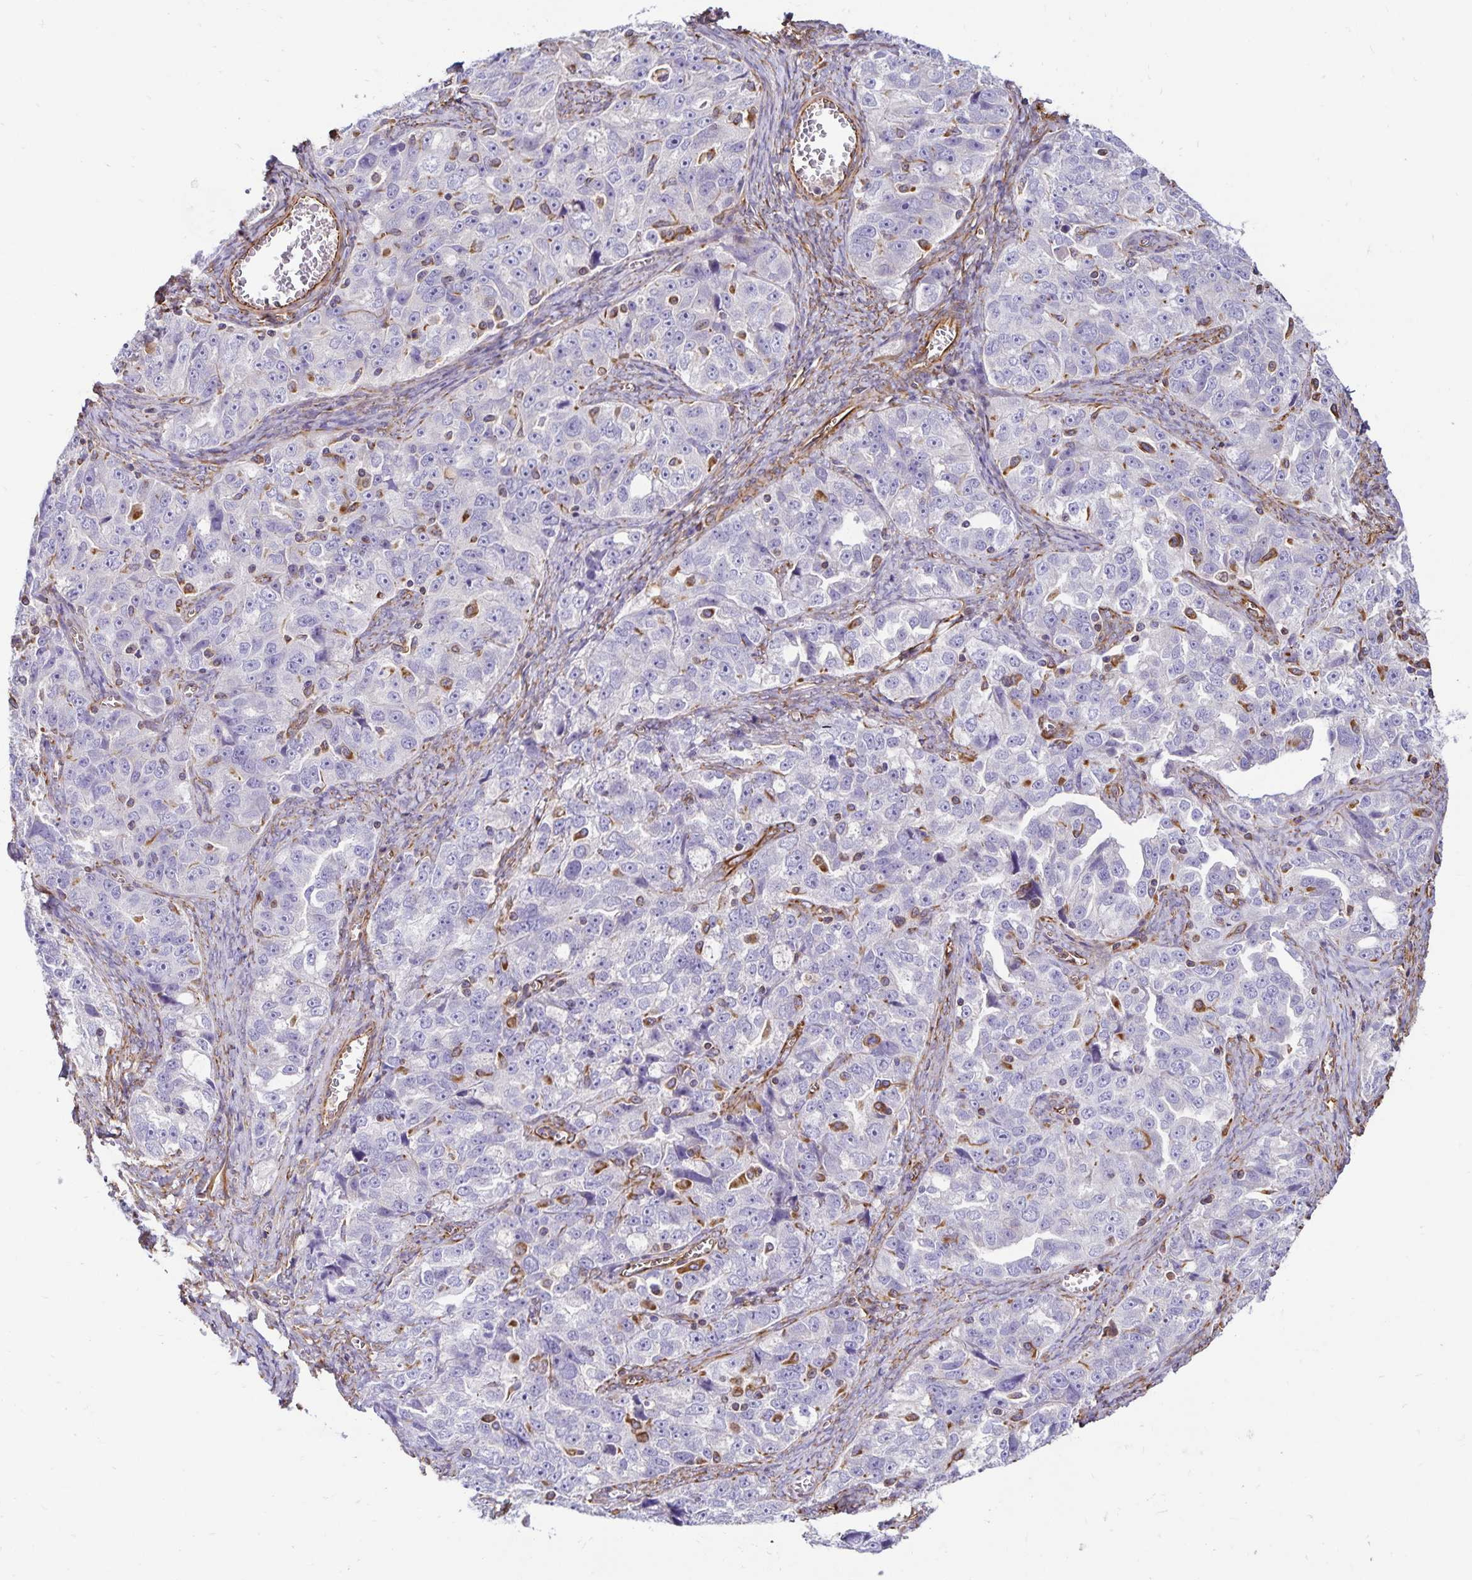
{"staining": {"intensity": "negative", "quantity": "none", "location": "none"}, "tissue": "ovarian cancer", "cell_type": "Tumor cells", "image_type": "cancer", "snomed": [{"axis": "morphology", "description": "Cystadenocarcinoma, serous, NOS"}, {"axis": "topography", "description": "Ovary"}], "caption": "Protein analysis of ovarian serous cystadenocarcinoma demonstrates no significant expression in tumor cells. The staining is performed using DAB (3,3'-diaminobenzidine) brown chromogen with nuclei counter-stained in using hematoxylin.", "gene": "TRPV6", "patient": {"sex": "female", "age": 51}}